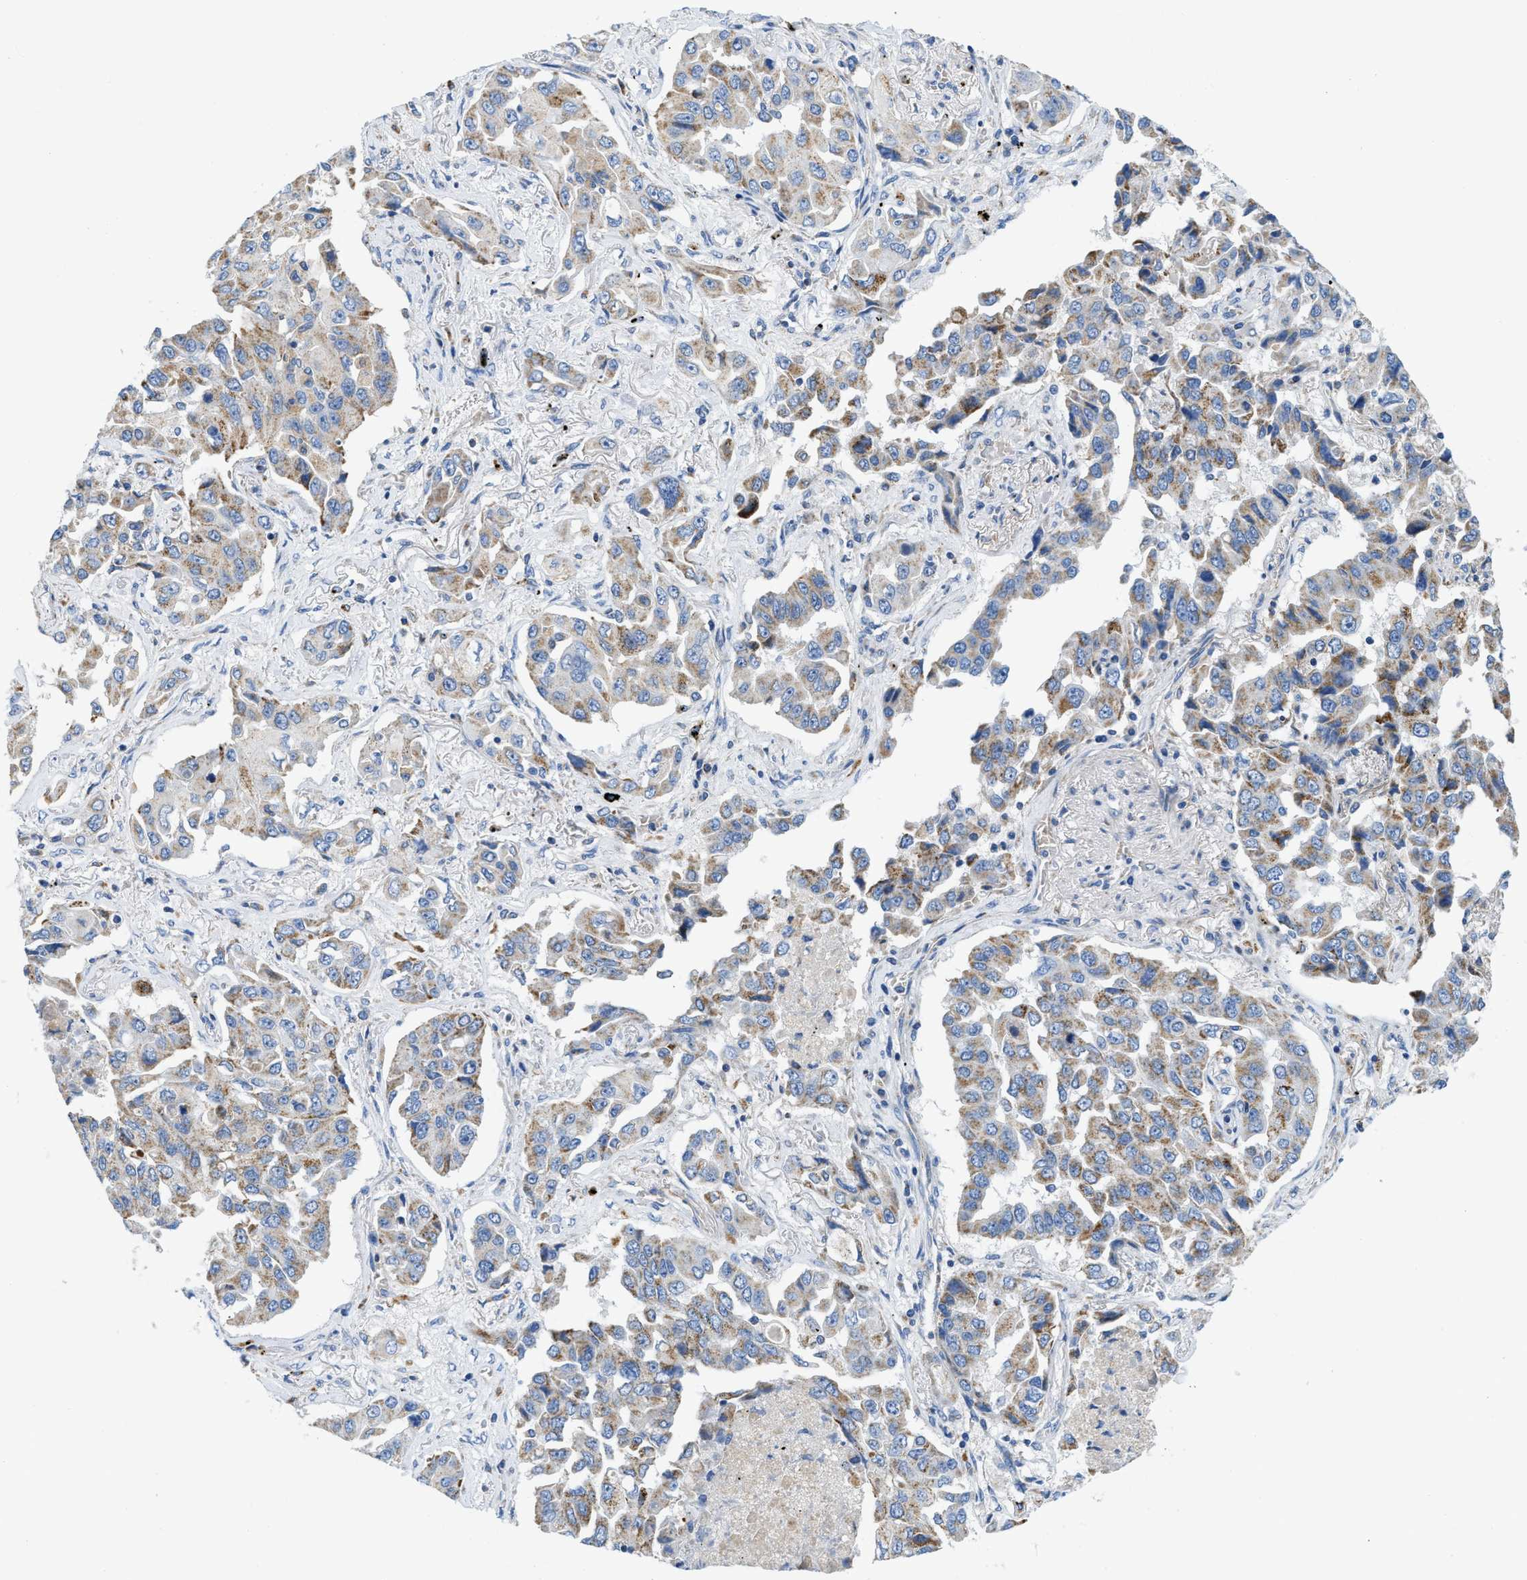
{"staining": {"intensity": "weak", "quantity": ">75%", "location": "cytoplasmic/membranous"}, "tissue": "lung cancer", "cell_type": "Tumor cells", "image_type": "cancer", "snomed": [{"axis": "morphology", "description": "Adenocarcinoma, NOS"}, {"axis": "topography", "description": "Lung"}], "caption": "Weak cytoplasmic/membranous staining for a protein is seen in approximately >75% of tumor cells of adenocarcinoma (lung) using IHC.", "gene": "SLC25A13", "patient": {"sex": "female", "age": 65}}